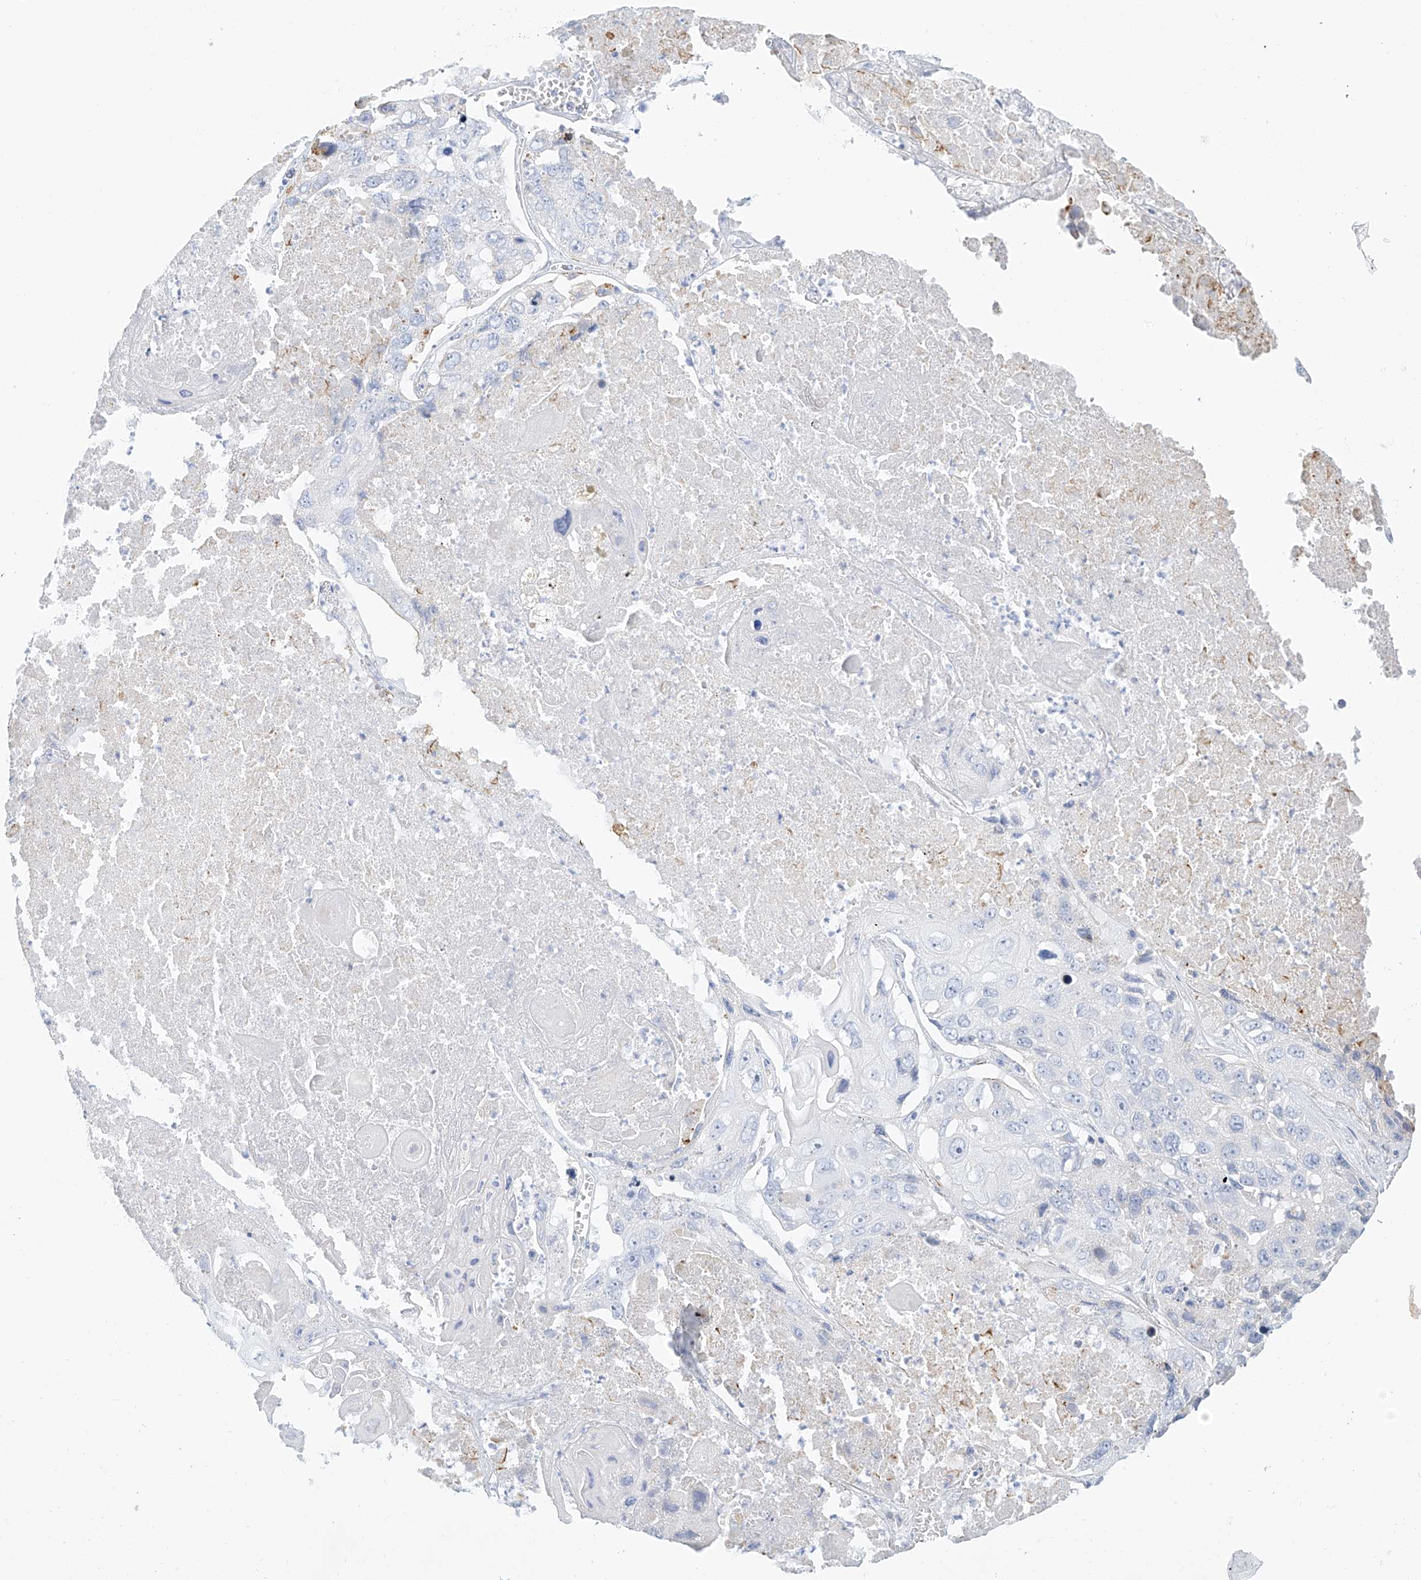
{"staining": {"intensity": "negative", "quantity": "none", "location": "none"}, "tissue": "lung cancer", "cell_type": "Tumor cells", "image_type": "cancer", "snomed": [{"axis": "morphology", "description": "Squamous cell carcinoma, NOS"}, {"axis": "topography", "description": "Lung"}], "caption": "Immunohistochemical staining of squamous cell carcinoma (lung) demonstrates no significant positivity in tumor cells.", "gene": "ST3GAL5", "patient": {"sex": "male", "age": 61}}